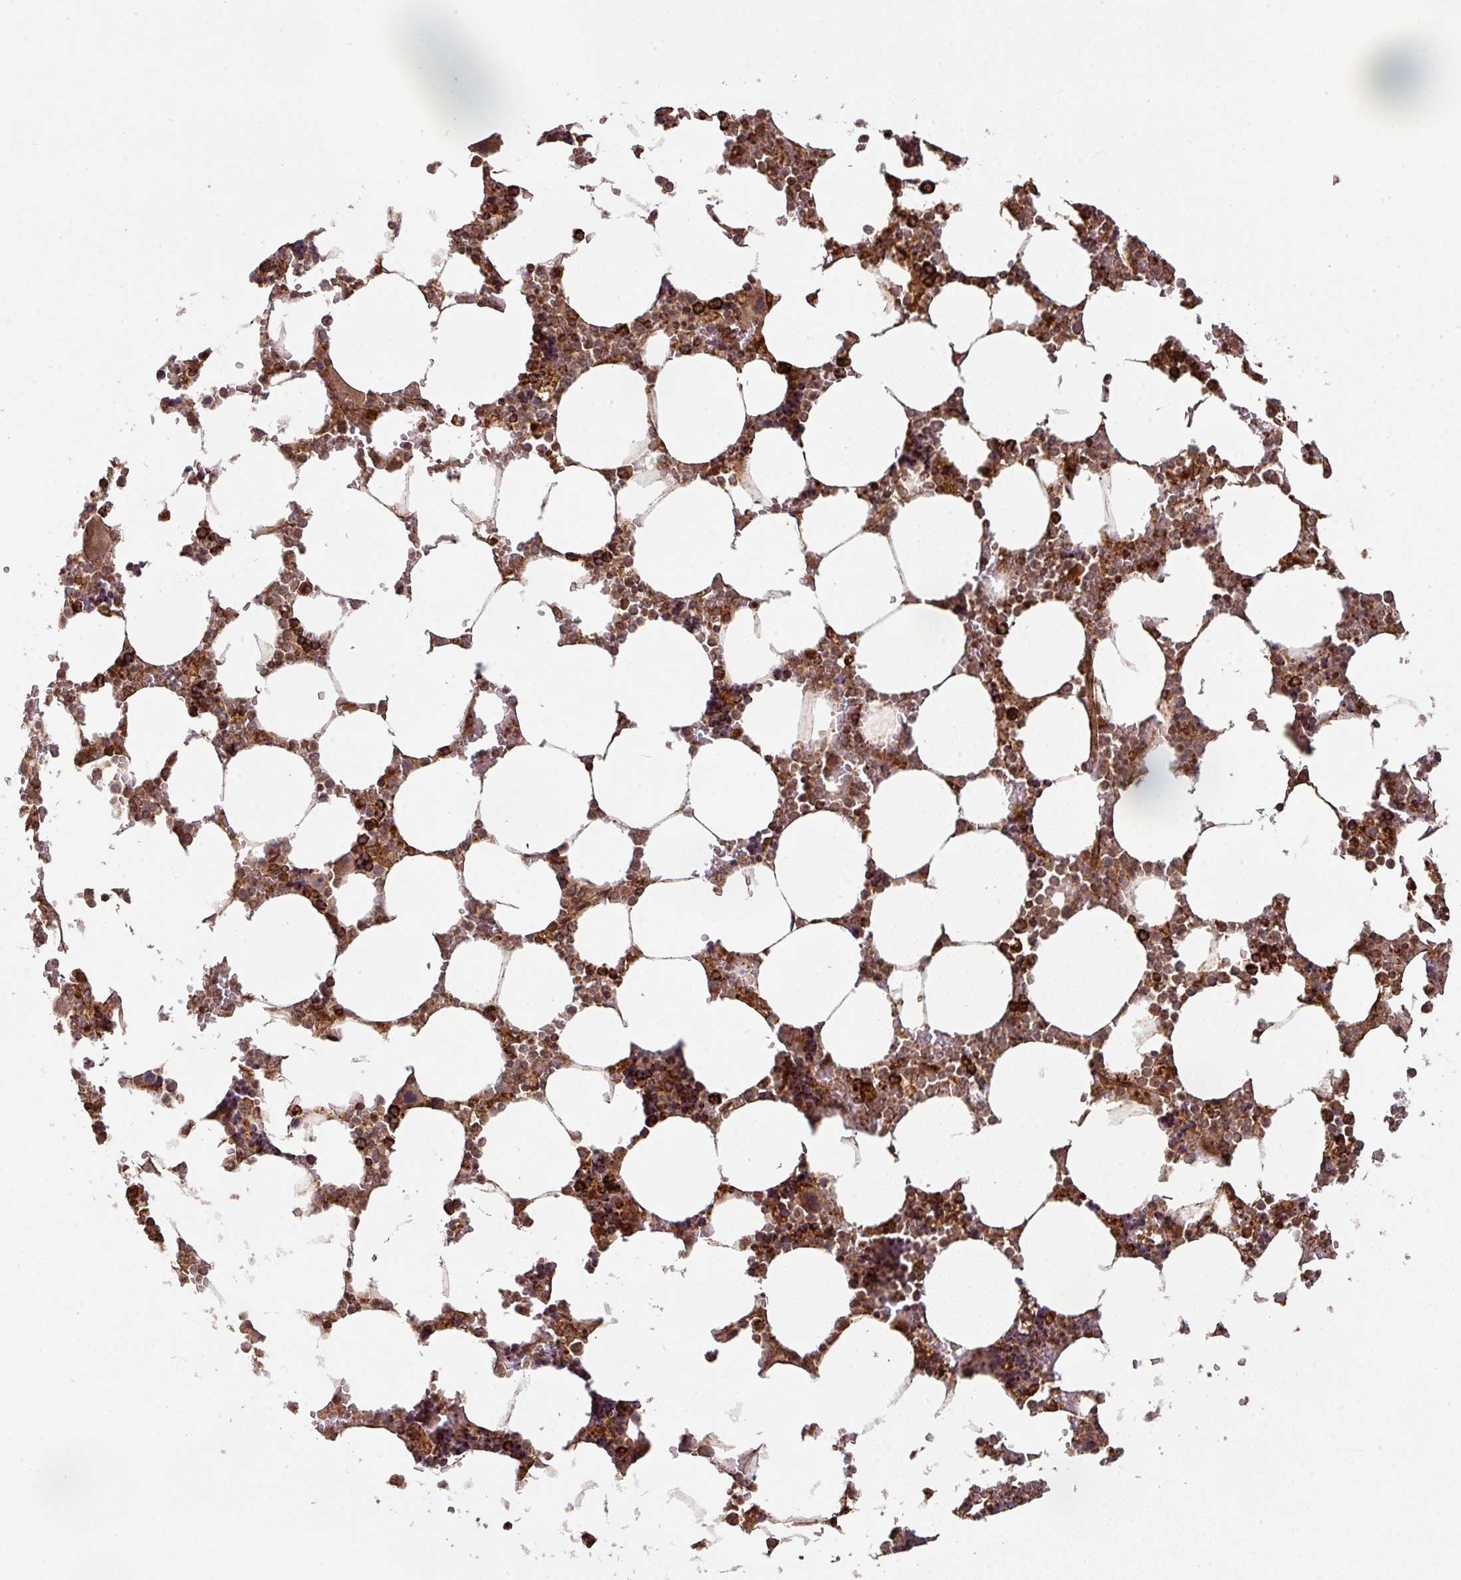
{"staining": {"intensity": "strong", "quantity": ">75%", "location": "cytoplasmic/membranous"}, "tissue": "bone marrow", "cell_type": "Hematopoietic cells", "image_type": "normal", "snomed": [{"axis": "morphology", "description": "Normal tissue, NOS"}, {"axis": "topography", "description": "Bone marrow"}], "caption": "A micrograph of bone marrow stained for a protein shows strong cytoplasmic/membranous brown staining in hematopoietic cells. The protein of interest is shown in brown color, while the nuclei are stained blue.", "gene": "TRAP1", "patient": {"sex": "male", "age": 64}}